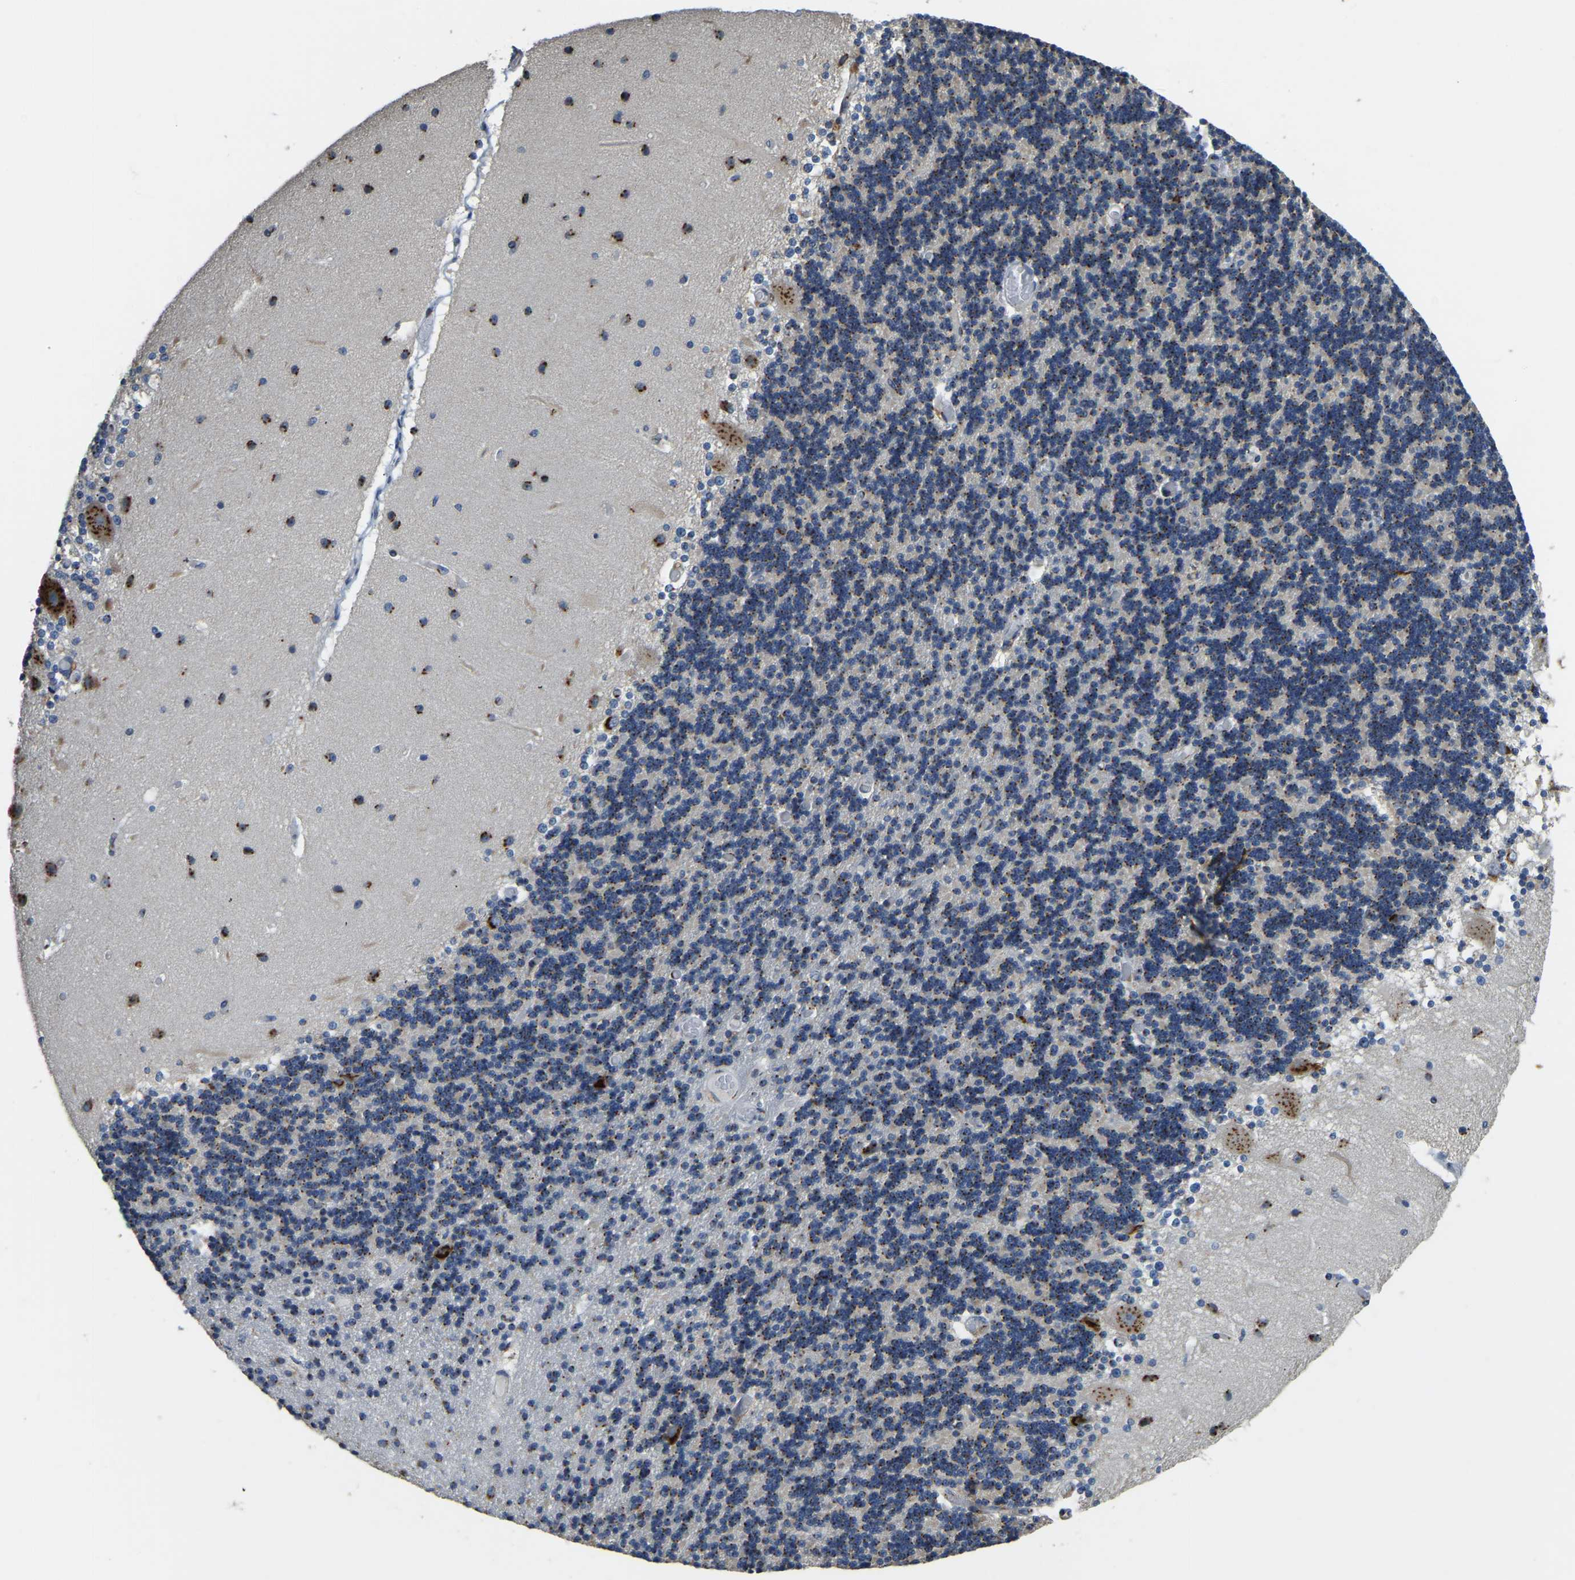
{"staining": {"intensity": "moderate", "quantity": "25%-75%", "location": "cytoplasmic/membranous"}, "tissue": "cerebellum", "cell_type": "Cells in granular layer", "image_type": "normal", "snomed": [{"axis": "morphology", "description": "Normal tissue, NOS"}, {"axis": "topography", "description": "Cerebellum"}], "caption": "The image exhibits a brown stain indicating the presence of a protein in the cytoplasmic/membranous of cells in granular layer in cerebellum.", "gene": "FAM174A", "patient": {"sex": "female", "age": 54}}